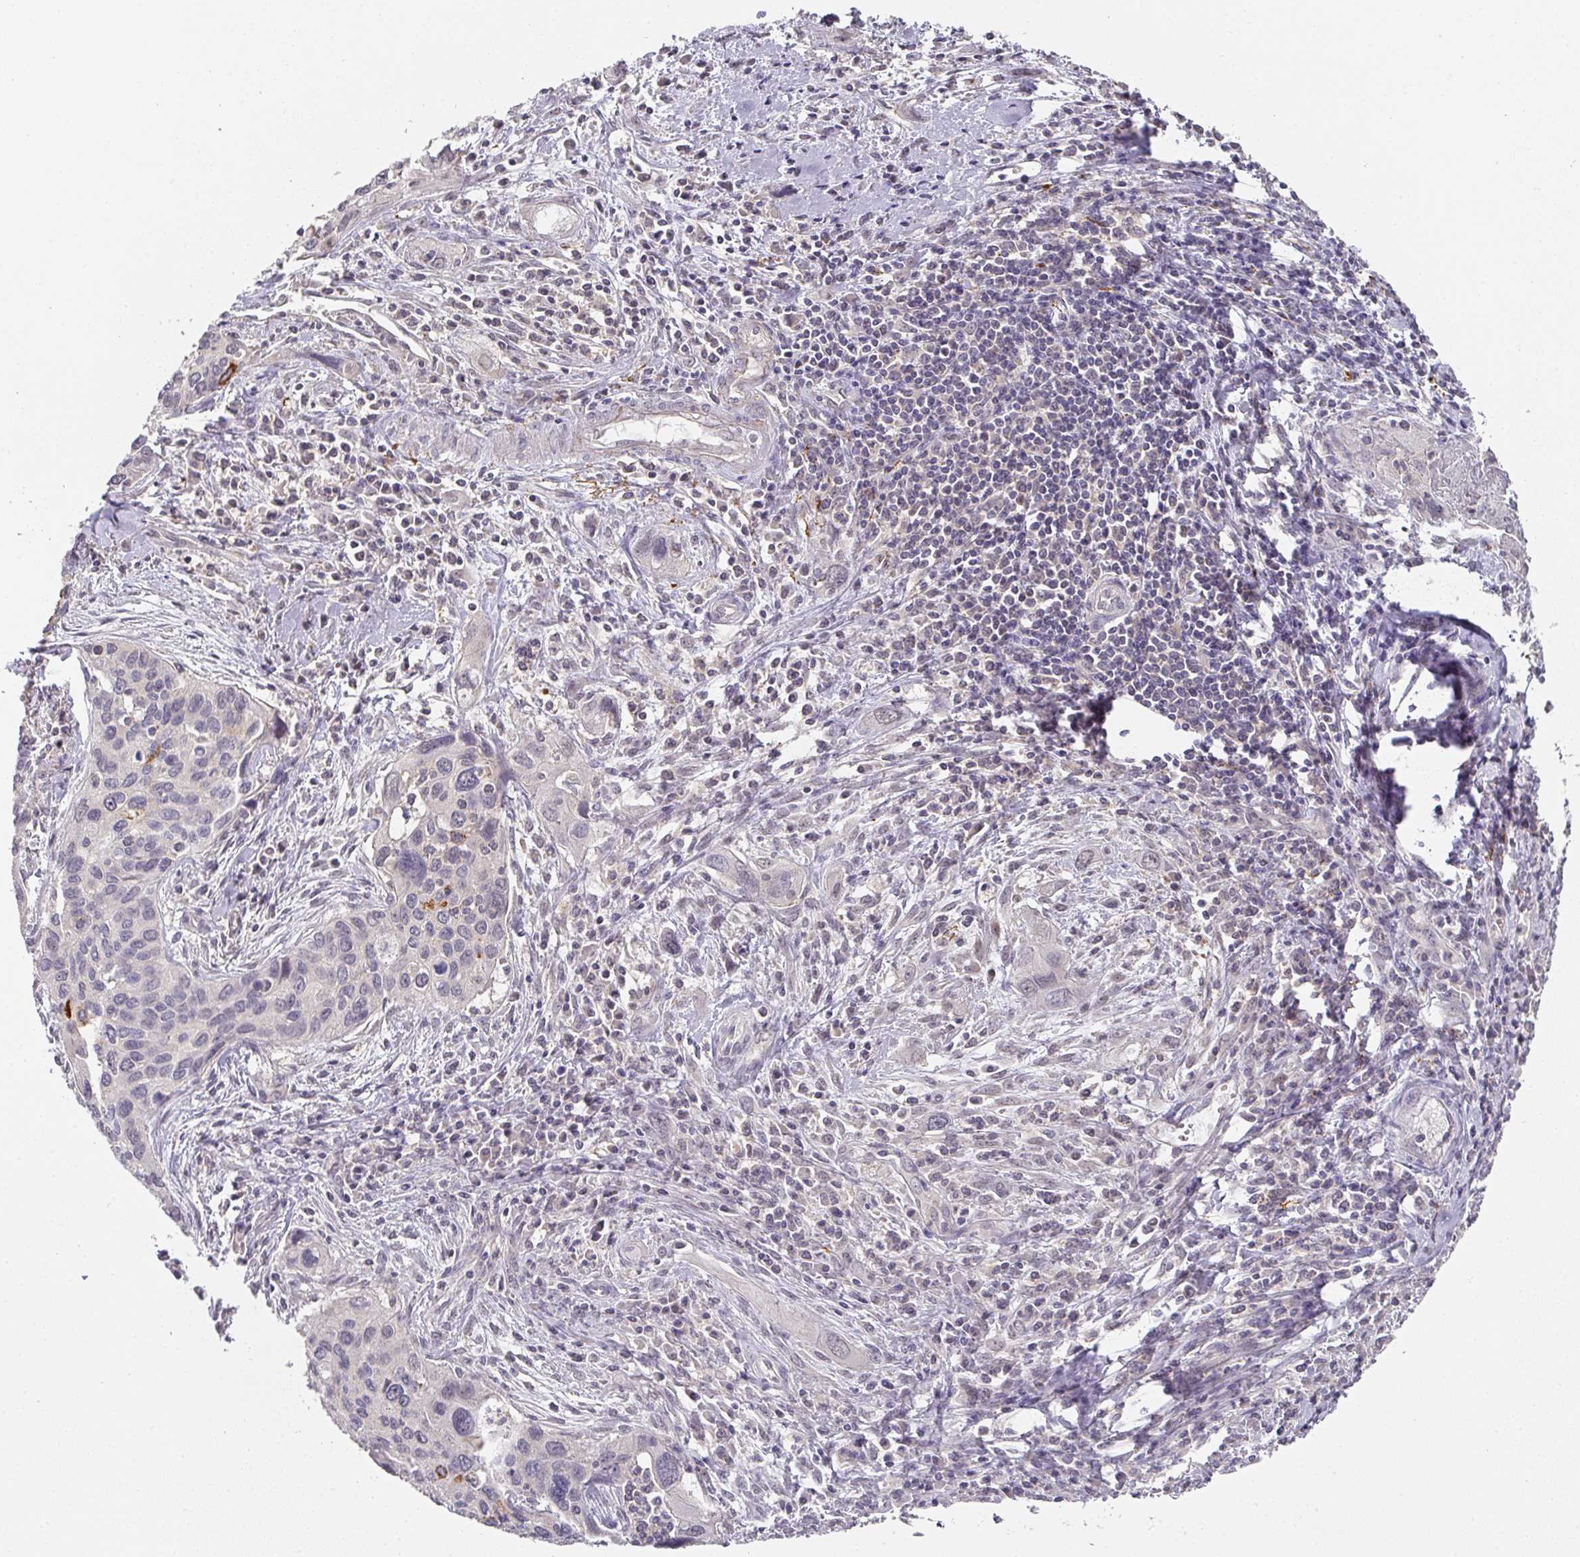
{"staining": {"intensity": "strong", "quantity": "<25%", "location": "cytoplasmic/membranous"}, "tissue": "cervical cancer", "cell_type": "Tumor cells", "image_type": "cancer", "snomed": [{"axis": "morphology", "description": "Squamous cell carcinoma, NOS"}, {"axis": "topography", "description": "Cervix"}], "caption": "Immunohistochemistry histopathology image of cervical cancer (squamous cell carcinoma) stained for a protein (brown), which exhibits medium levels of strong cytoplasmic/membranous staining in approximately <25% of tumor cells.", "gene": "FOXN4", "patient": {"sex": "female", "age": 55}}